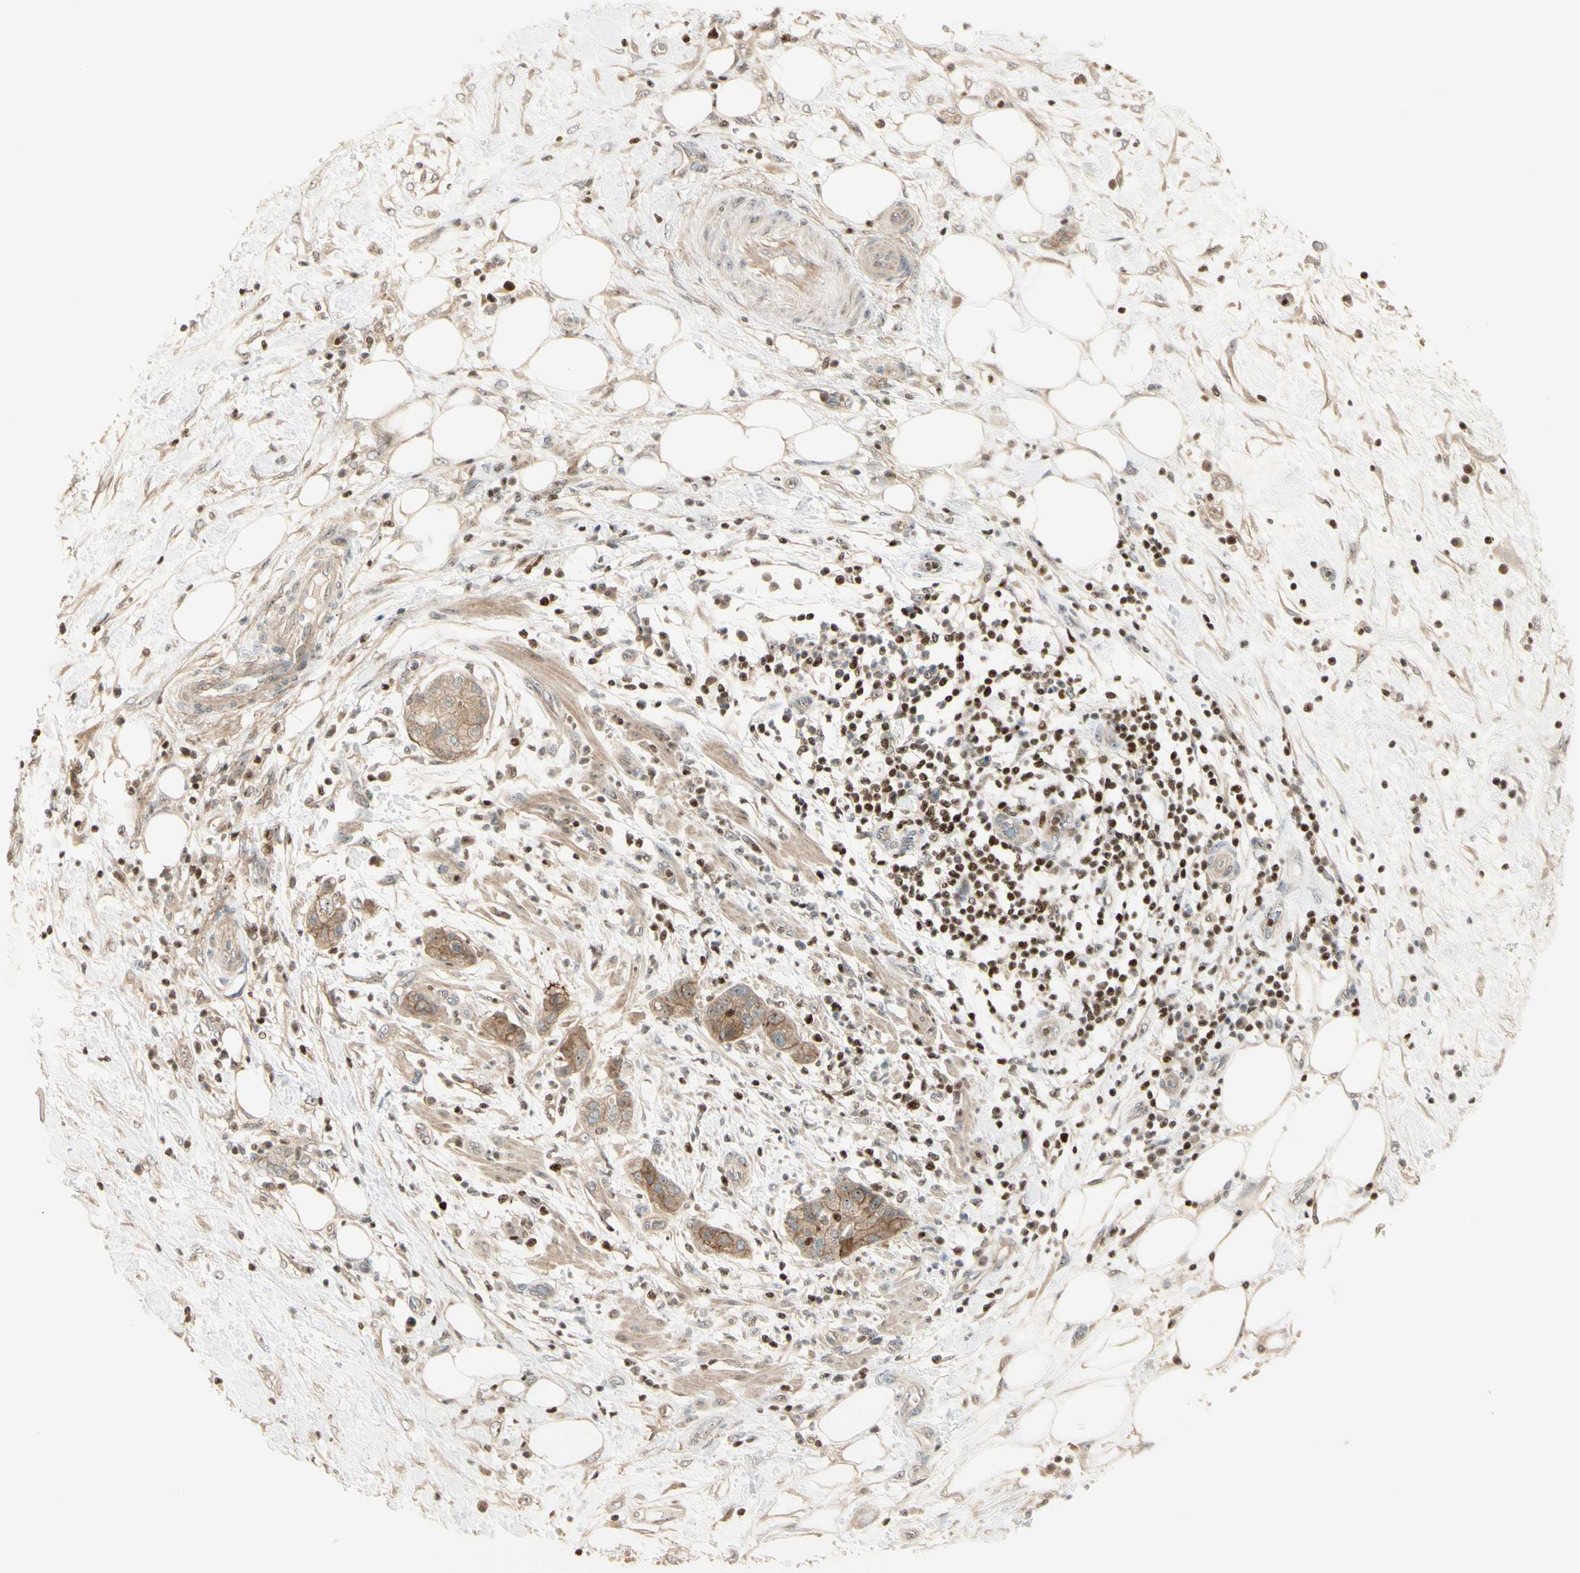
{"staining": {"intensity": "weak", "quantity": ">75%", "location": "cytoplasmic/membranous"}, "tissue": "pancreatic cancer", "cell_type": "Tumor cells", "image_type": "cancer", "snomed": [{"axis": "morphology", "description": "Adenocarcinoma, NOS"}, {"axis": "topography", "description": "Pancreas"}], "caption": "DAB immunohistochemical staining of pancreatic adenocarcinoma displays weak cytoplasmic/membranous protein staining in about >75% of tumor cells. The protein of interest is stained brown, and the nuclei are stained in blue (DAB (3,3'-diaminobenzidine) IHC with brightfield microscopy, high magnification).", "gene": "NFYA", "patient": {"sex": "female", "age": 78}}